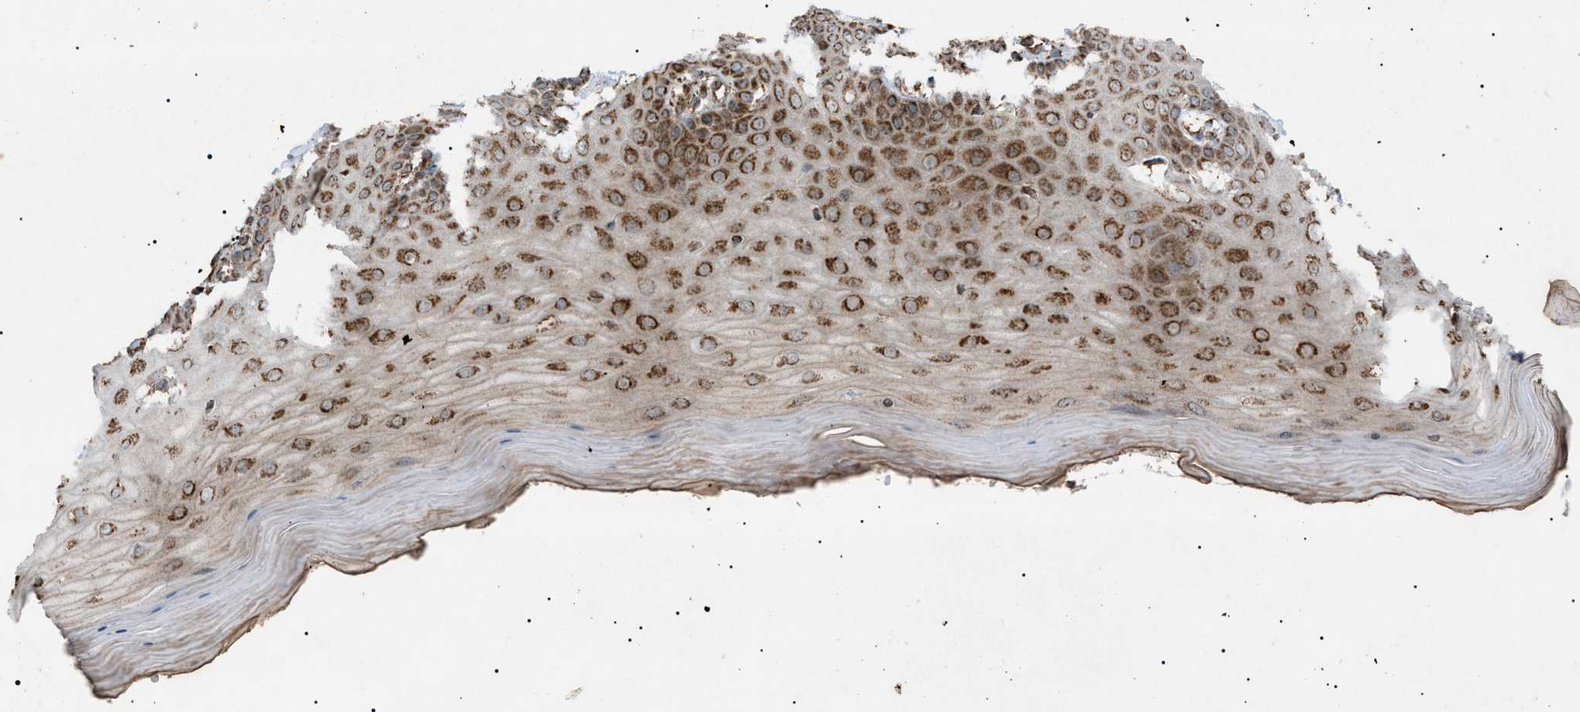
{"staining": {"intensity": "strong", "quantity": ">75%", "location": "cytoplasmic/membranous"}, "tissue": "cervix", "cell_type": "Glandular cells", "image_type": "normal", "snomed": [{"axis": "morphology", "description": "Normal tissue, NOS"}, {"axis": "topography", "description": "Cervix"}], "caption": "DAB immunohistochemical staining of unremarkable human cervix displays strong cytoplasmic/membranous protein expression in about >75% of glandular cells. (Brightfield microscopy of DAB IHC at high magnification).", "gene": "C1GALT1C1", "patient": {"sex": "female", "age": 55}}